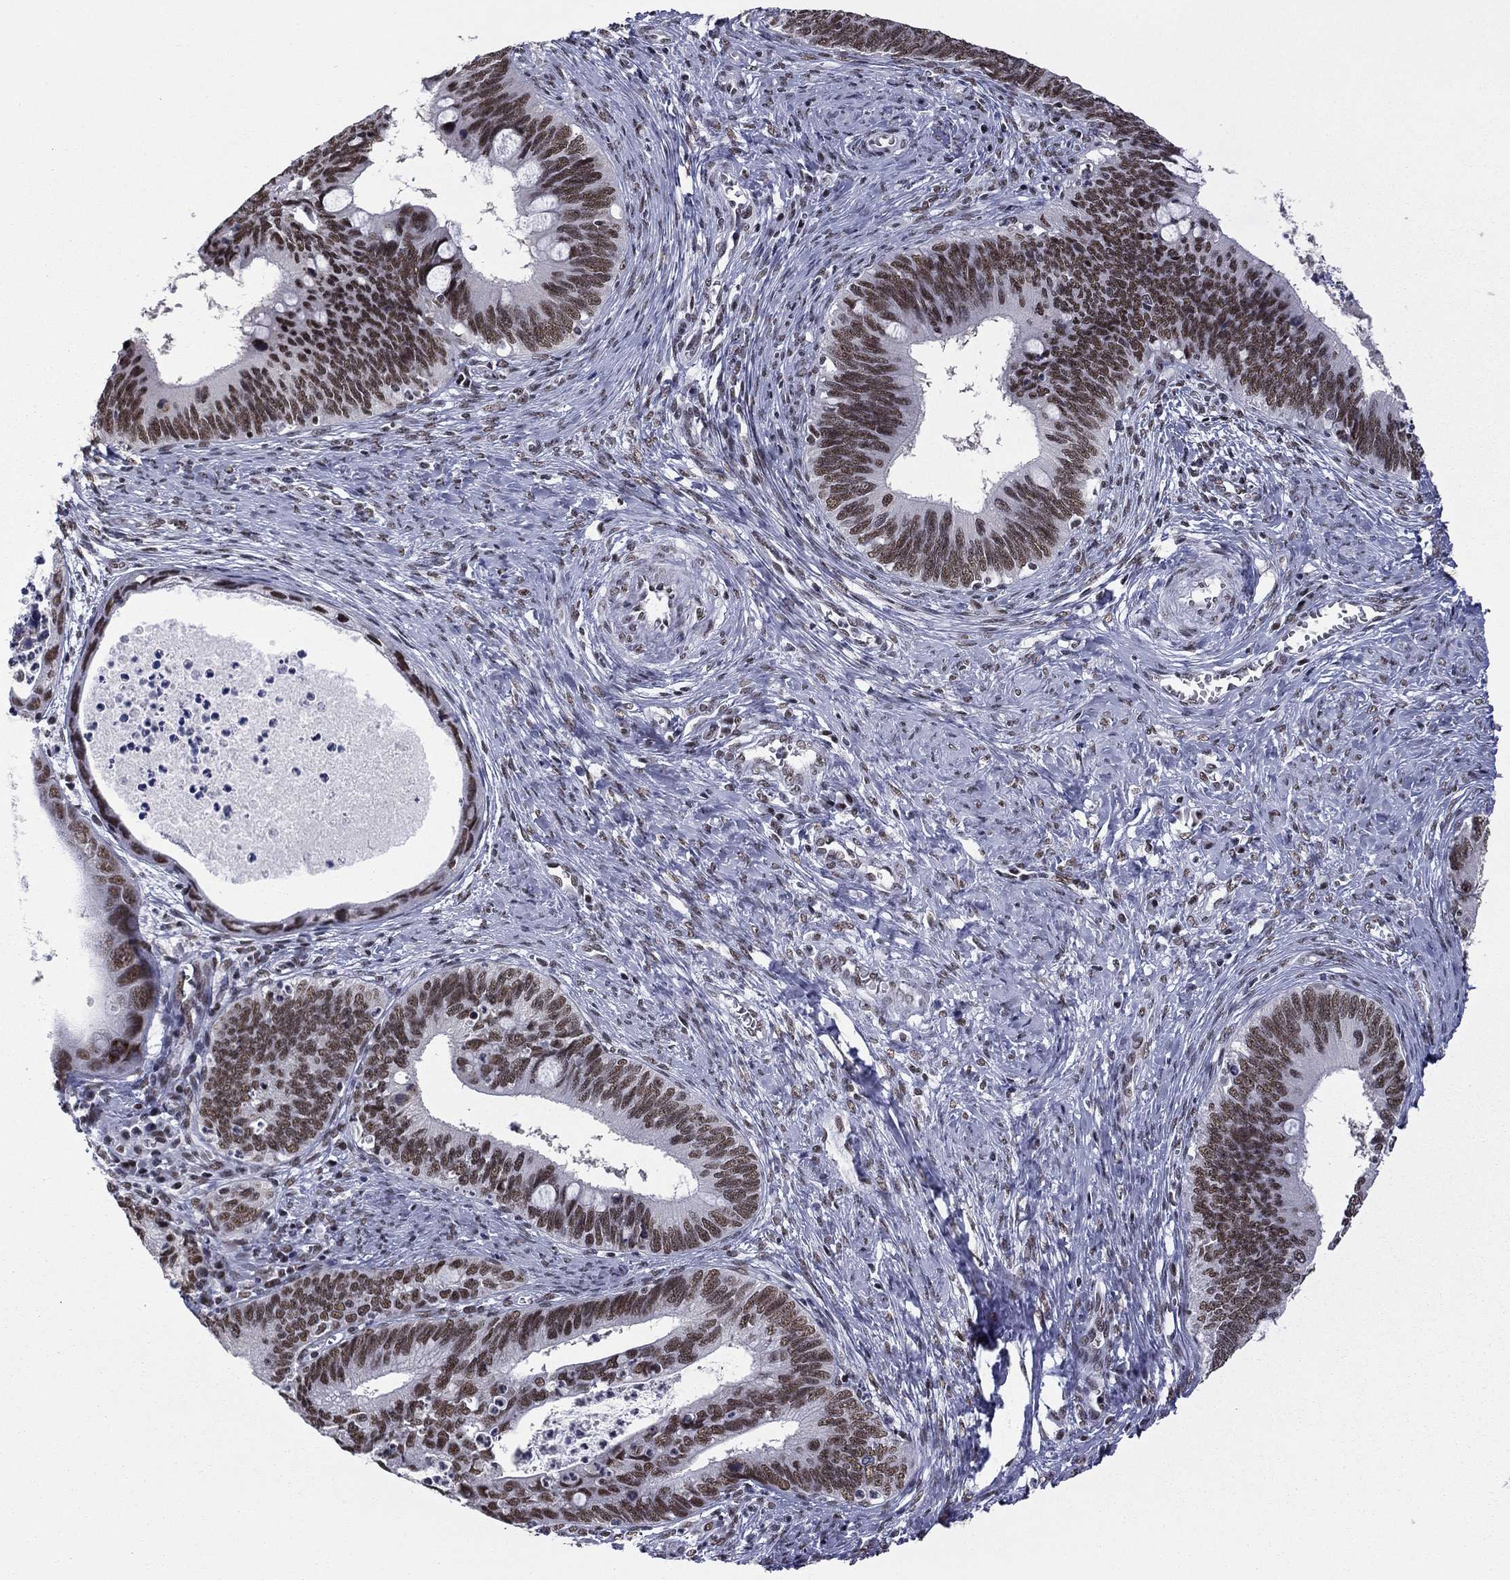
{"staining": {"intensity": "moderate", "quantity": ">75%", "location": "nuclear"}, "tissue": "cervical cancer", "cell_type": "Tumor cells", "image_type": "cancer", "snomed": [{"axis": "morphology", "description": "Adenocarcinoma, NOS"}, {"axis": "topography", "description": "Cervix"}], "caption": "IHC of human cervical cancer reveals medium levels of moderate nuclear positivity in approximately >75% of tumor cells. (Brightfield microscopy of DAB IHC at high magnification).", "gene": "ETV5", "patient": {"sex": "female", "age": 42}}